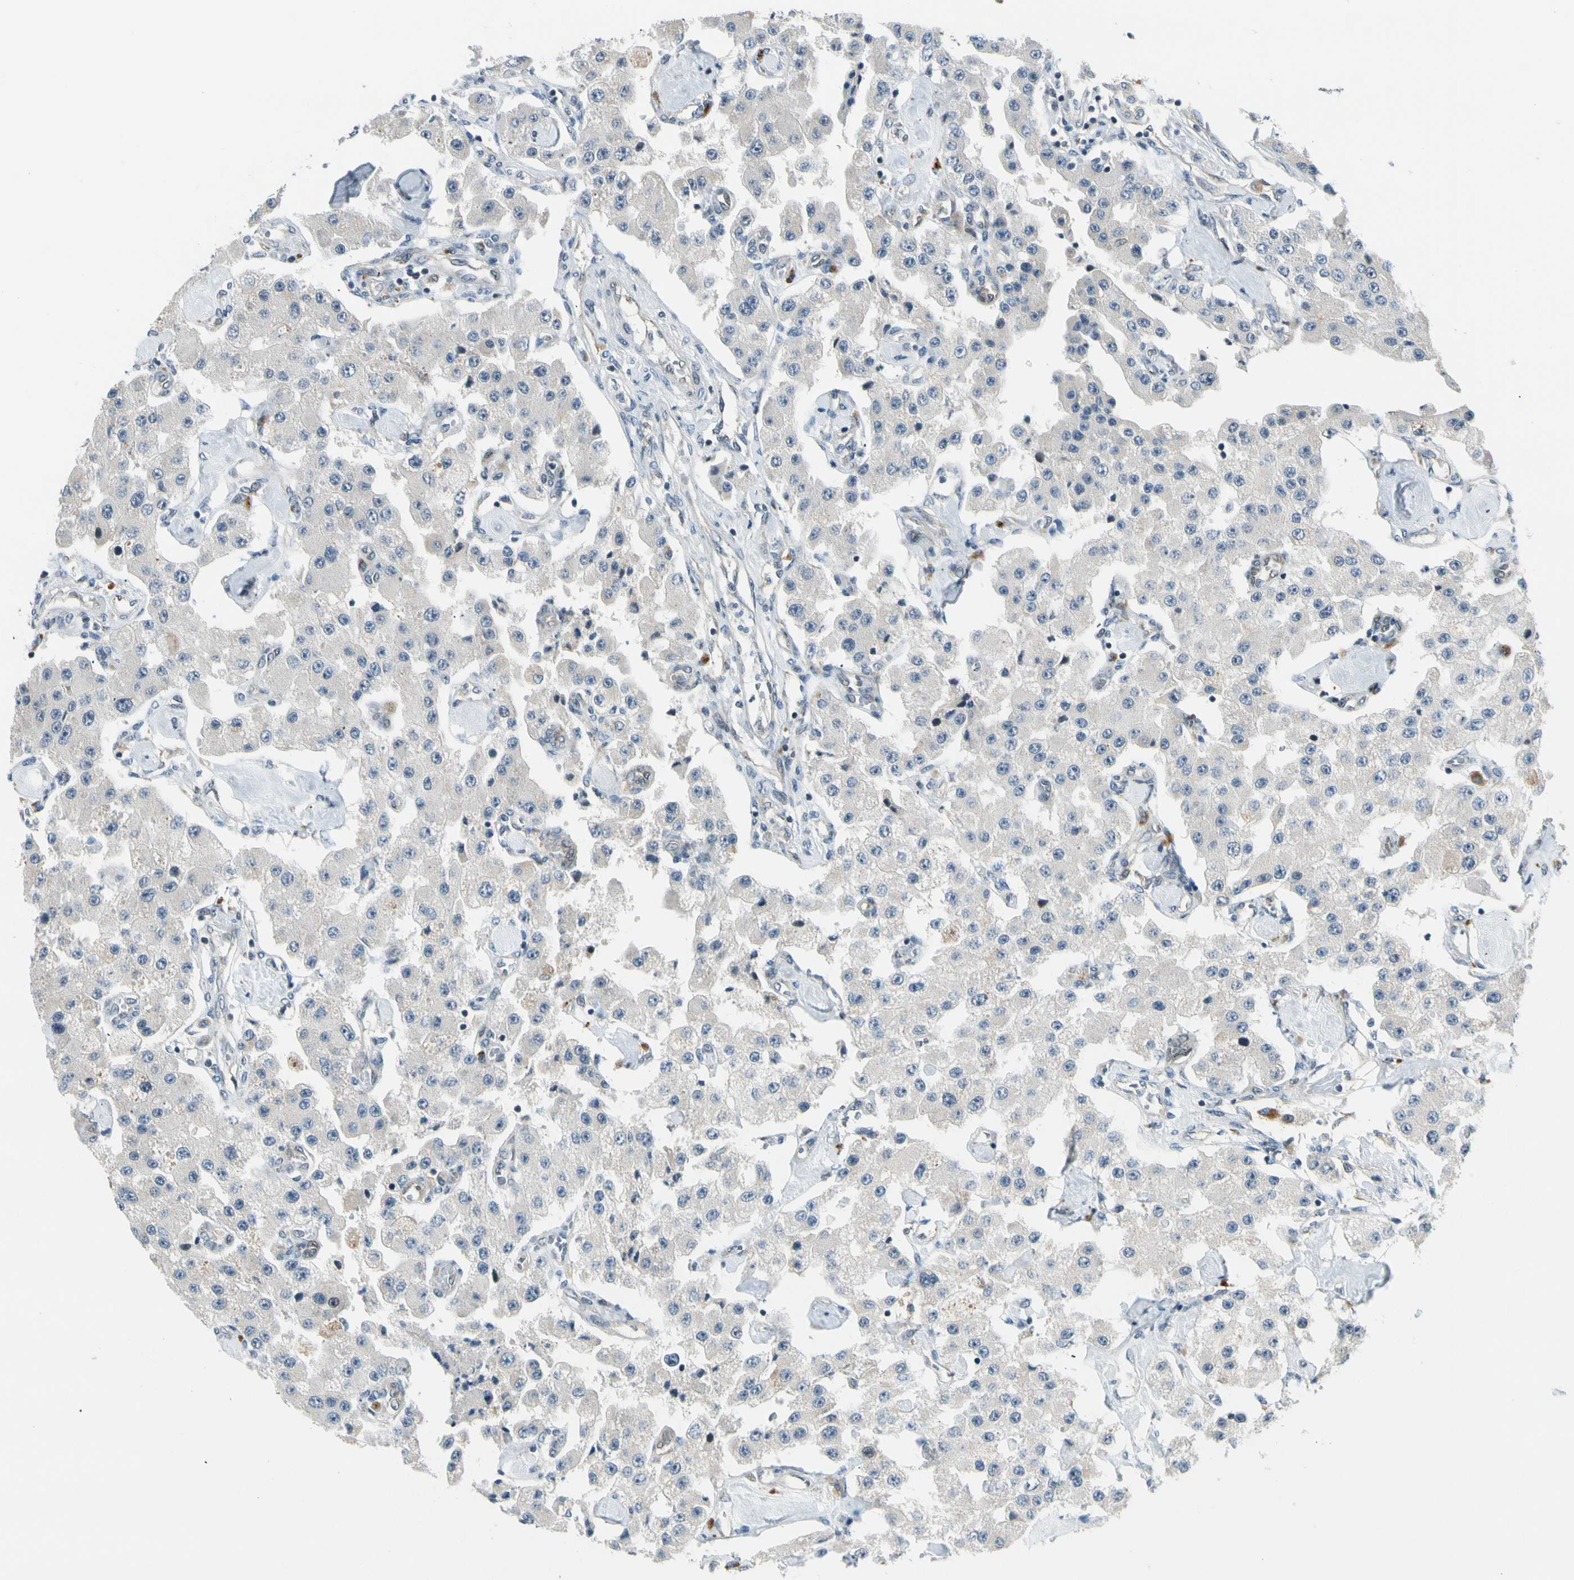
{"staining": {"intensity": "negative", "quantity": "none", "location": "none"}, "tissue": "carcinoid", "cell_type": "Tumor cells", "image_type": "cancer", "snomed": [{"axis": "morphology", "description": "Carcinoid, malignant, NOS"}, {"axis": "topography", "description": "Pancreas"}], "caption": "Immunohistochemistry (IHC) image of neoplastic tissue: carcinoid stained with DAB shows no significant protein staining in tumor cells. (Stains: DAB IHC with hematoxylin counter stain, Microscopy: brightfield microscopy at high magnification).", "gene": "SVBP", "patient": {"sex": "male", "age": 41}}